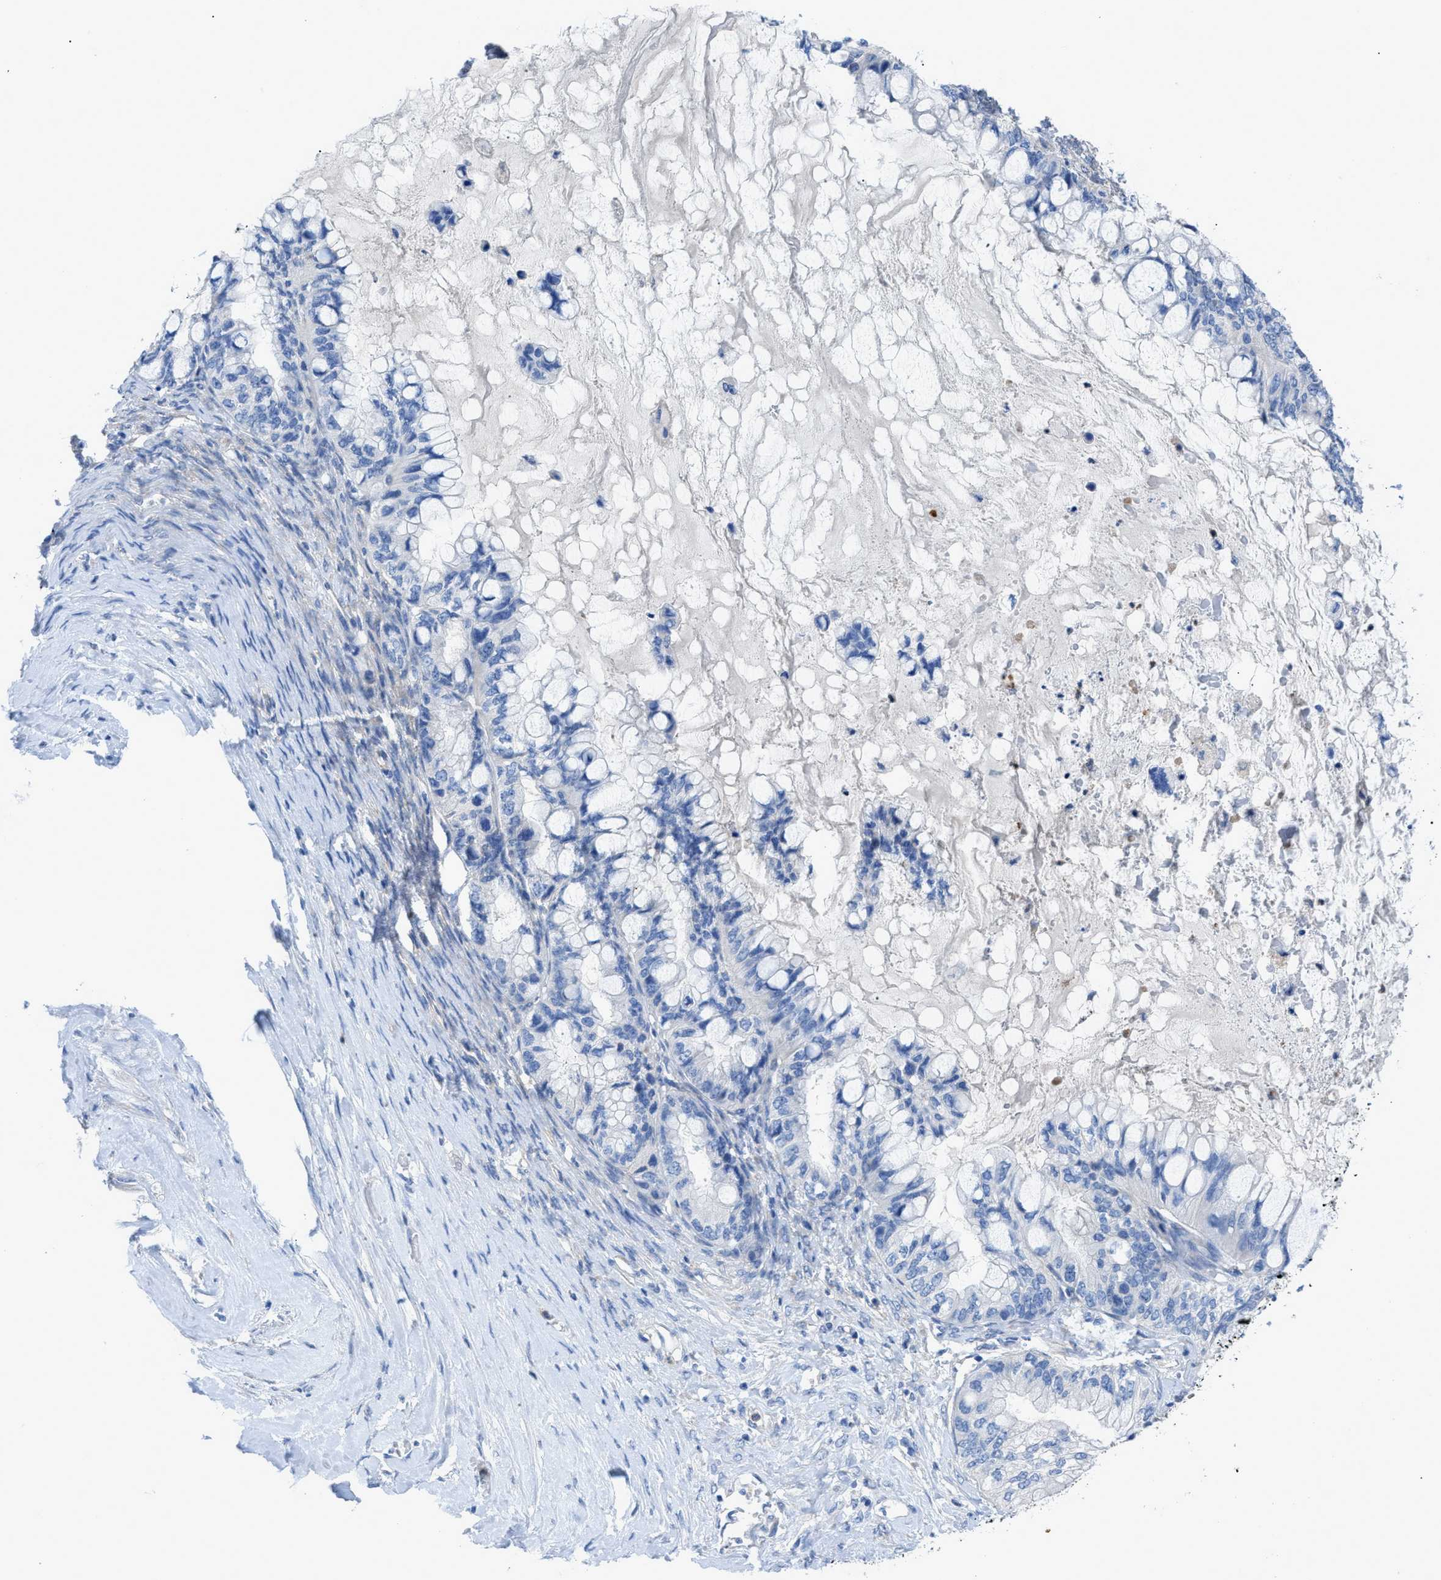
{"staining": {"intensity": "negative", "quantity": "none", "location": "none"}, "tissue": "ovarian cancer", "cell_type": "Tumor cells", "image_type": "cancer", "snomed": [{"axis": "morphology", "description": "Cystadenocarcinoma, mucinous, NOS"}, {"axis": "topography", "description": "Ovary"}], "caption": "Ovarian cancer stained for a protein using IHC reveals no expression tumor cells.", "gene": "ITPR1", "patient": {"sex": "female", "age": 80}}